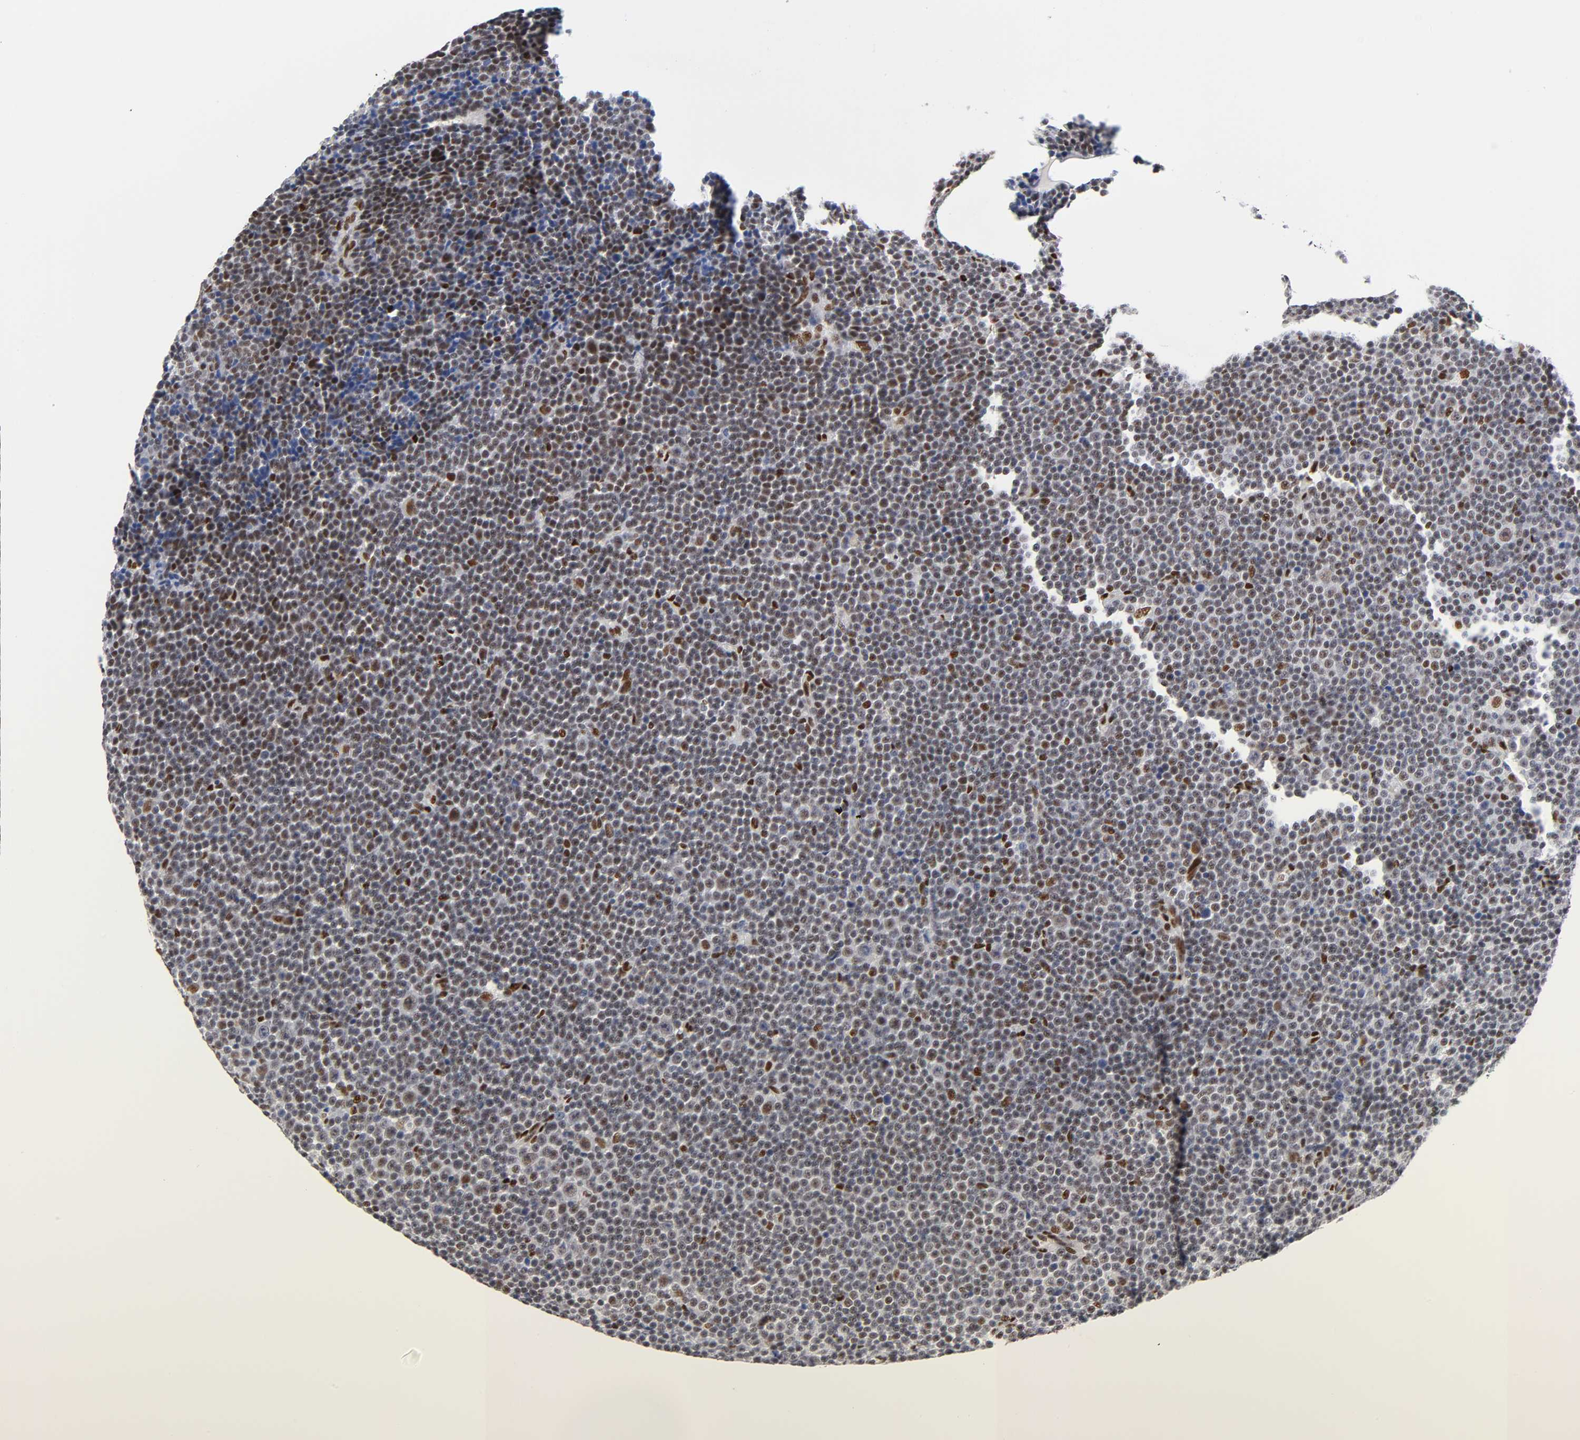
{"staining": {"intensity": "moderate", "quantity": ">75%", "location": "nuclear"}, "tissue": "lymphoma", "cell_type": "Tumor cells", "image_type": "cancer", "snomed": [{"axis": "morphology", "description": "Malignant lymphoma, non-Hodgkin's type, Low grade"}, {"axis": "topography", "description": "Lymph node"}], "caption": "Approximately >75% of tumor cells in malignant lymphoma, non-Hodgkin's type (low-grade) demonstrate moderate nuclear protein positivity as visualized by brown immunohistochemical staining.", "gene": "NR3C1", "patient": {"sex": "female", "age": 67}}